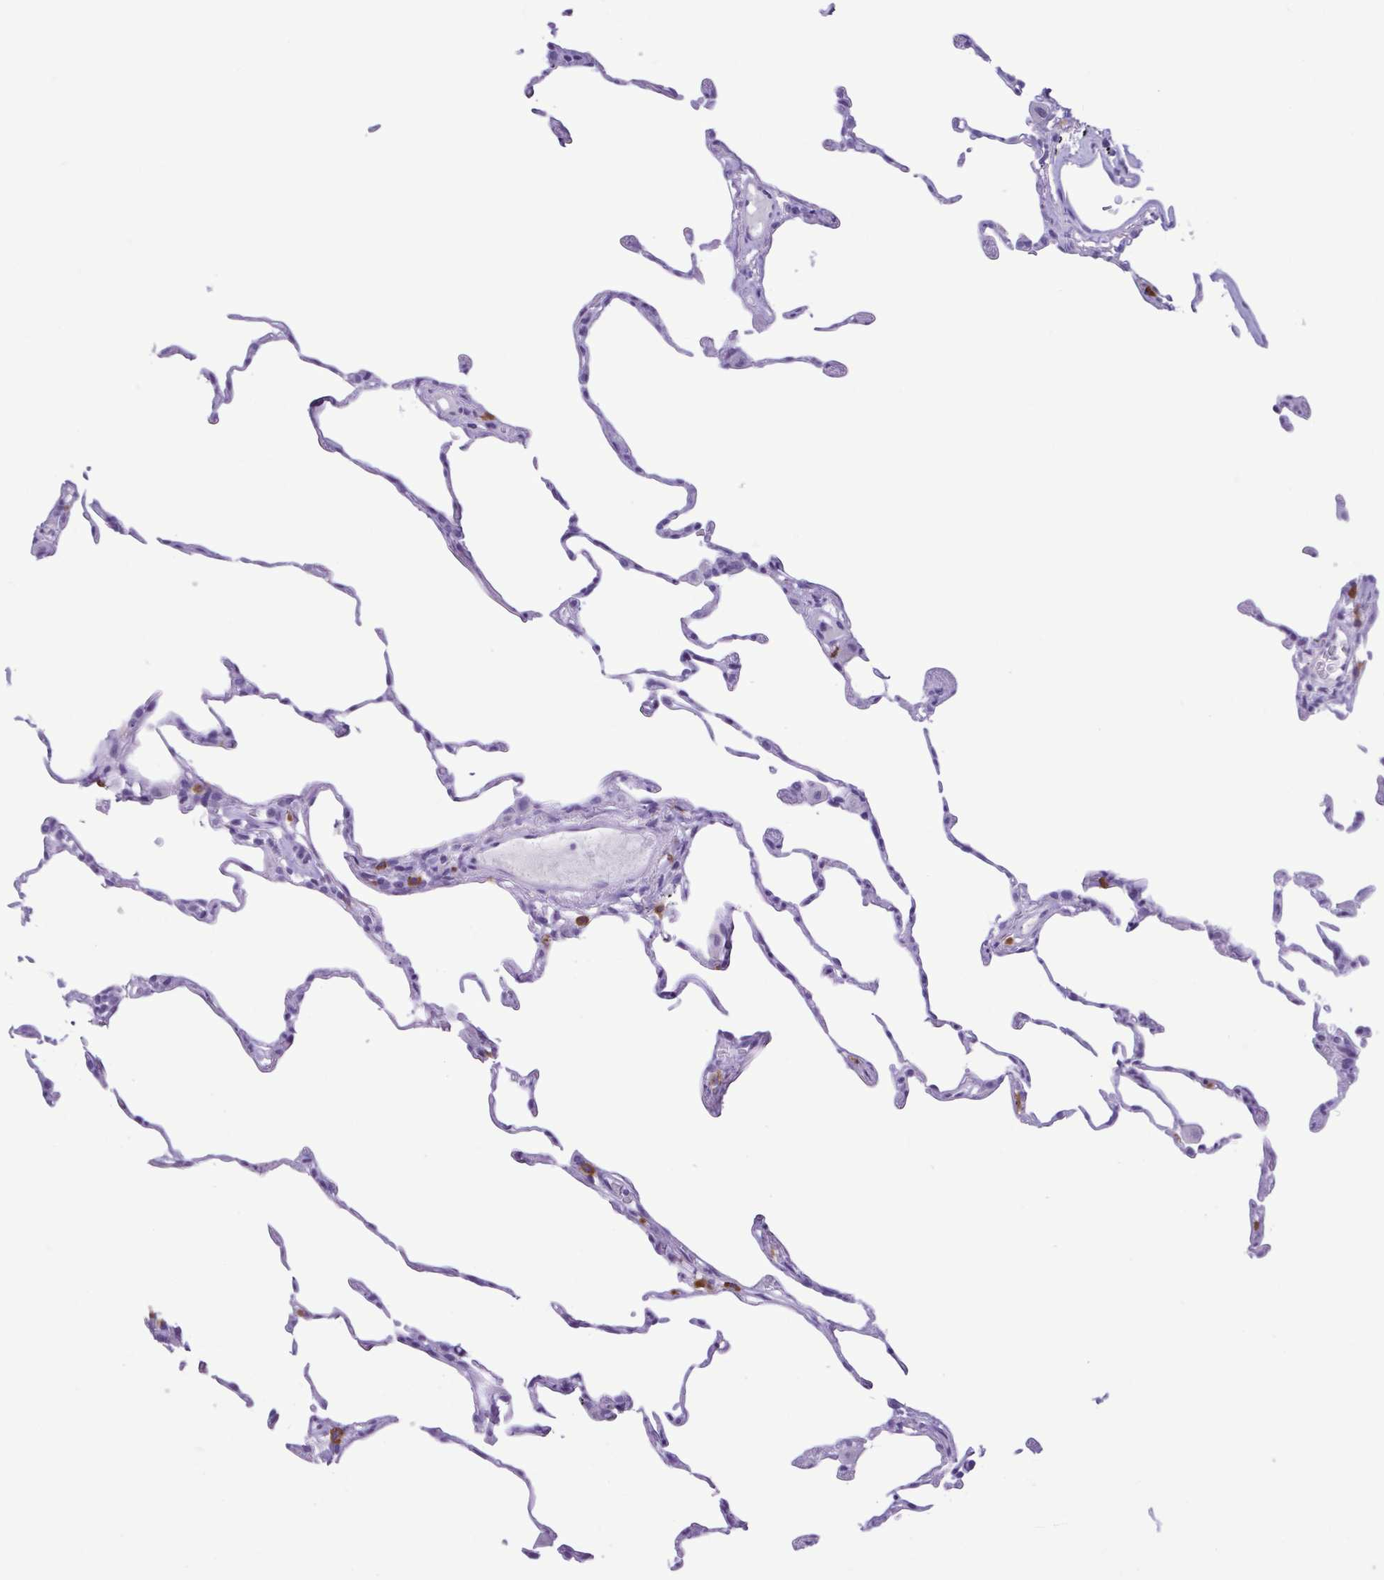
{"staining": {"intensity": "negative", "quantity": "none", "location": "none"}, "tissue": "lung", "cell_type": "Alveolar cells", "image_type": "normal", "snomed": [{"axis": "morphology", "description": "Normal tissue, NOS"}, {"axis": "topography", "description": "Lung"}], "caption": "Immunohistochemistry of benign human lung demonstrates no positivity in alveolar cells.", "gene": "SPATA16", "patient": {"sex": "female", "age": 57}}